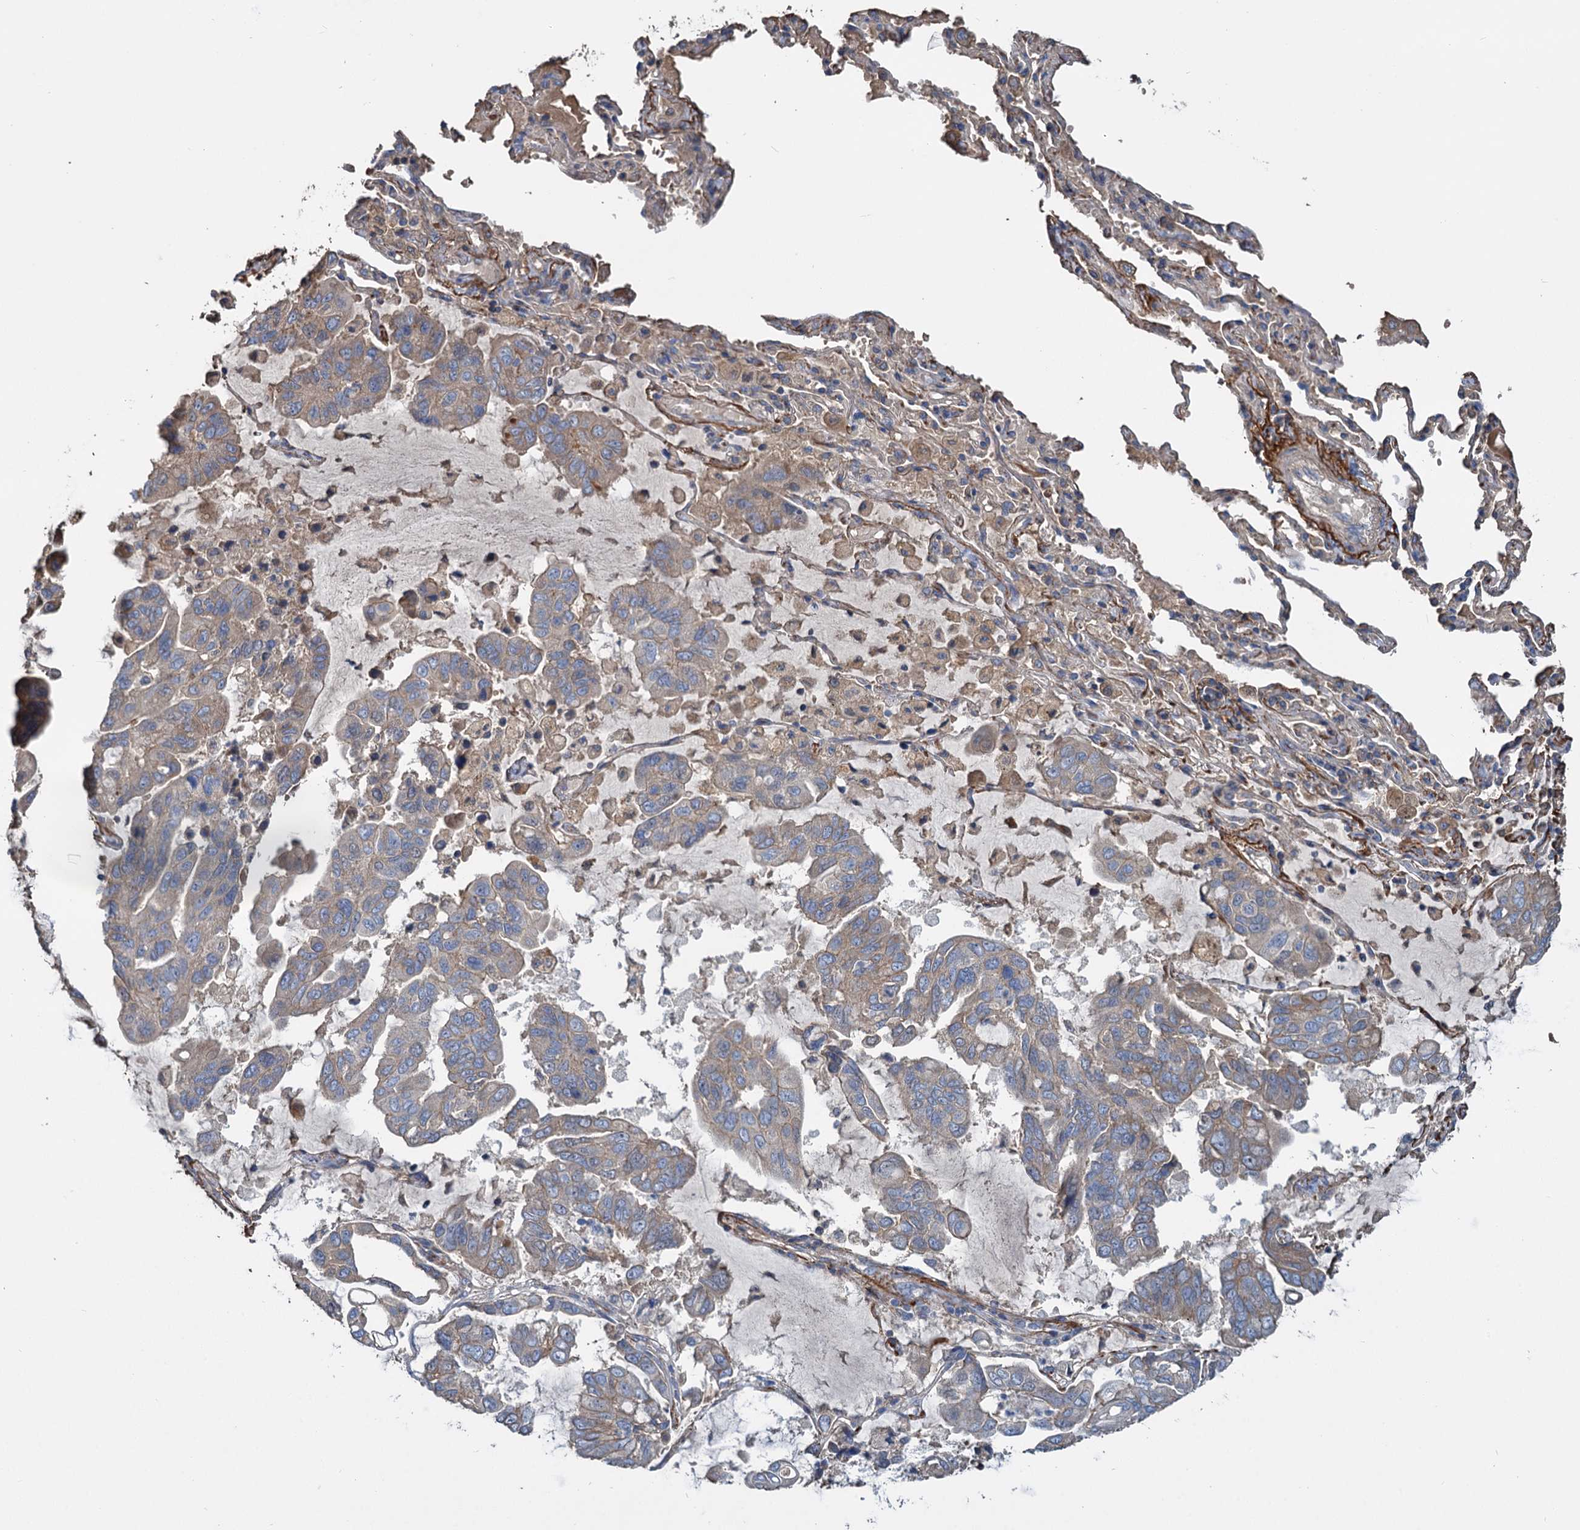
{"staining": {"intensity": "weak", "quantity": "<25%", "location": "cytoplasmic/membranous"}, "tissue": "lung cancer", "cell_type": "Tumor cells", "image_type": "cancer", "snomed": [{"axis": "morphology", "description": "Adenocarcinoma, NOS"}, {"axis": "topography", "description": "Lung"}], "caption": "This is an immunohistochemistry photomicrograph of adenocarcinoma (lung). There is no staining in tumor cells.", "gene": "URAD", "patient": {"sex": "male", "age": 64}}